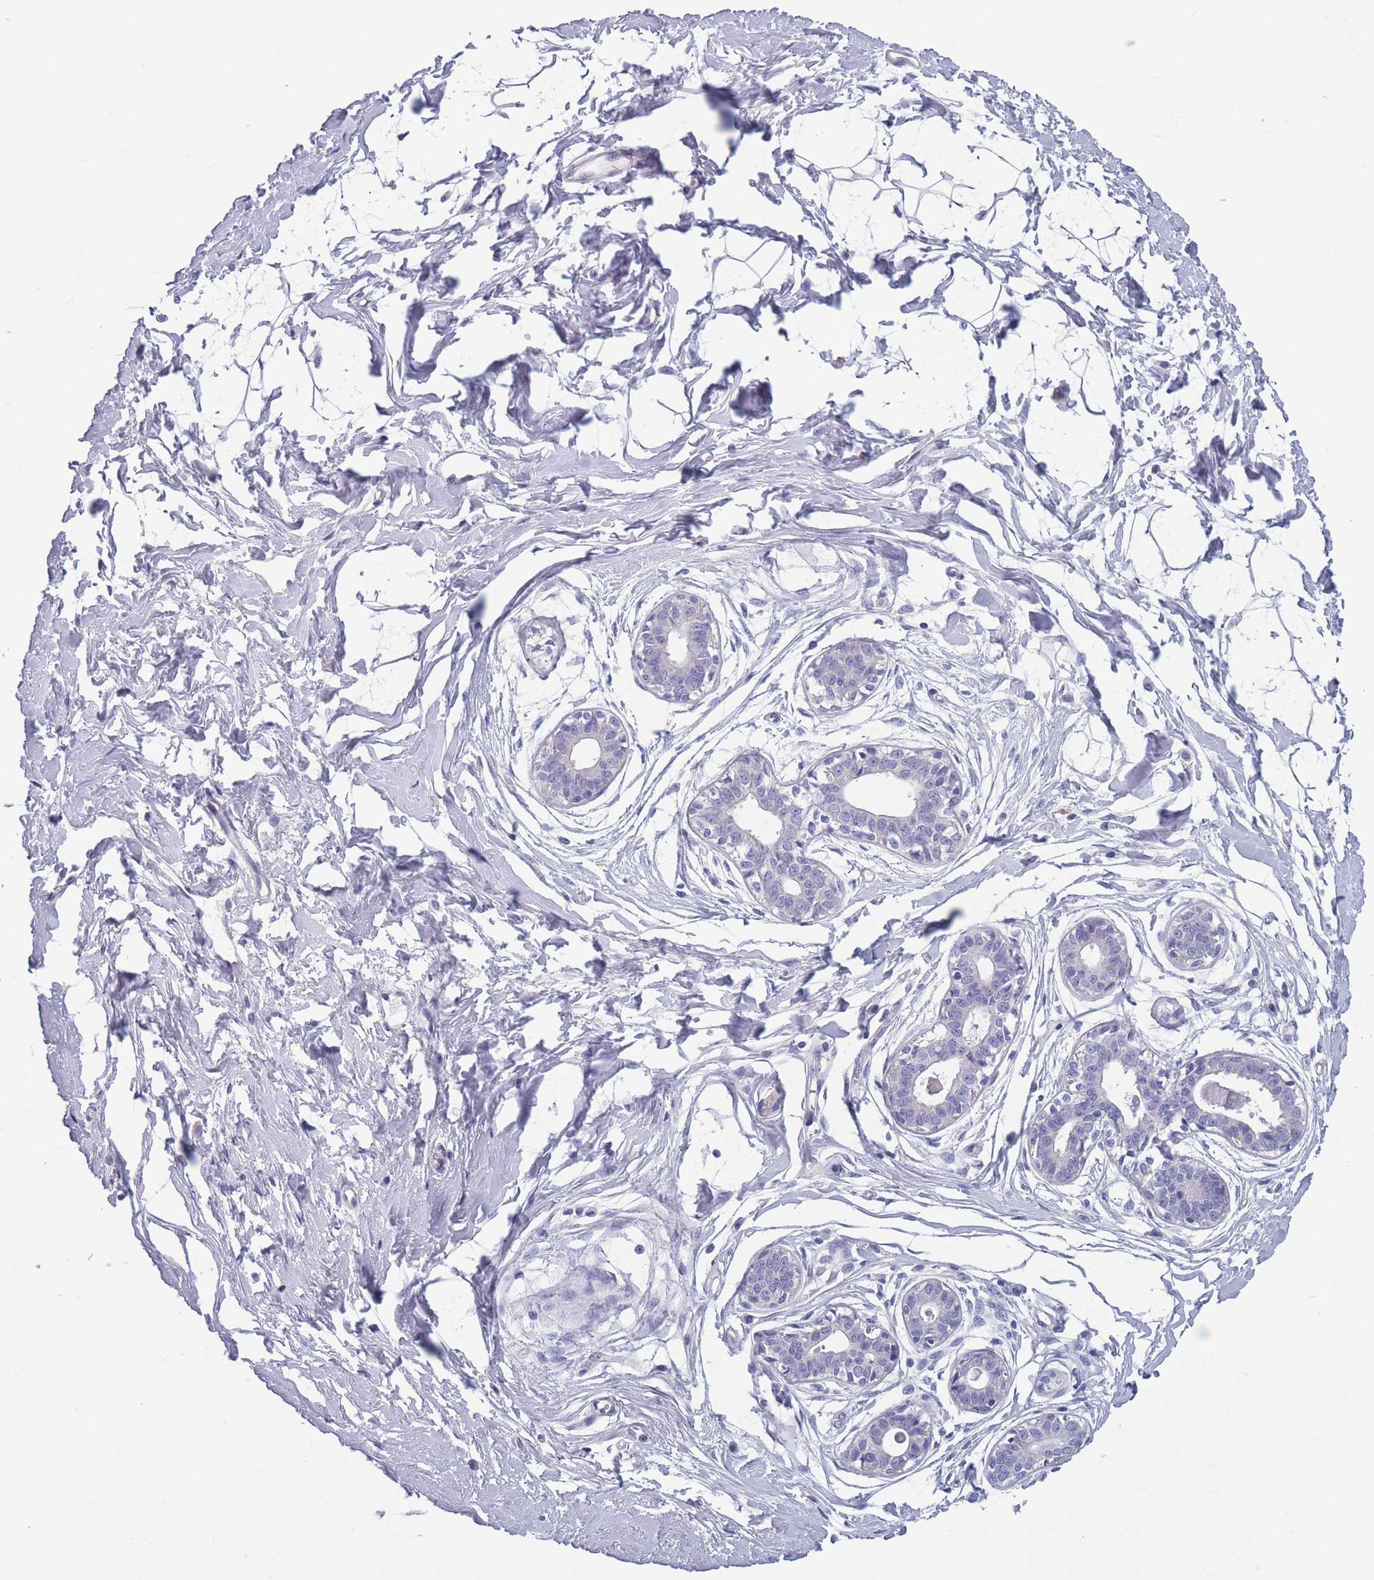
{"staining": {"intensity": "negative", "quantity": "none", "location": "none"}, "tissue": "breast", "cell_type": "Adipocytes", "image_type": "normal", "snomed": [{"axis": "morphology", "description": "Normal tissue, NOS"}, {"axis": "topography", "description": "Breast"}], "caption": "IHC photomicrograph of unremarkable breast stained for a protein (brown), which displays no staining in adipocytes.", "gene": "OR4C5", "patient": {"sex": "female", "age": 45}}